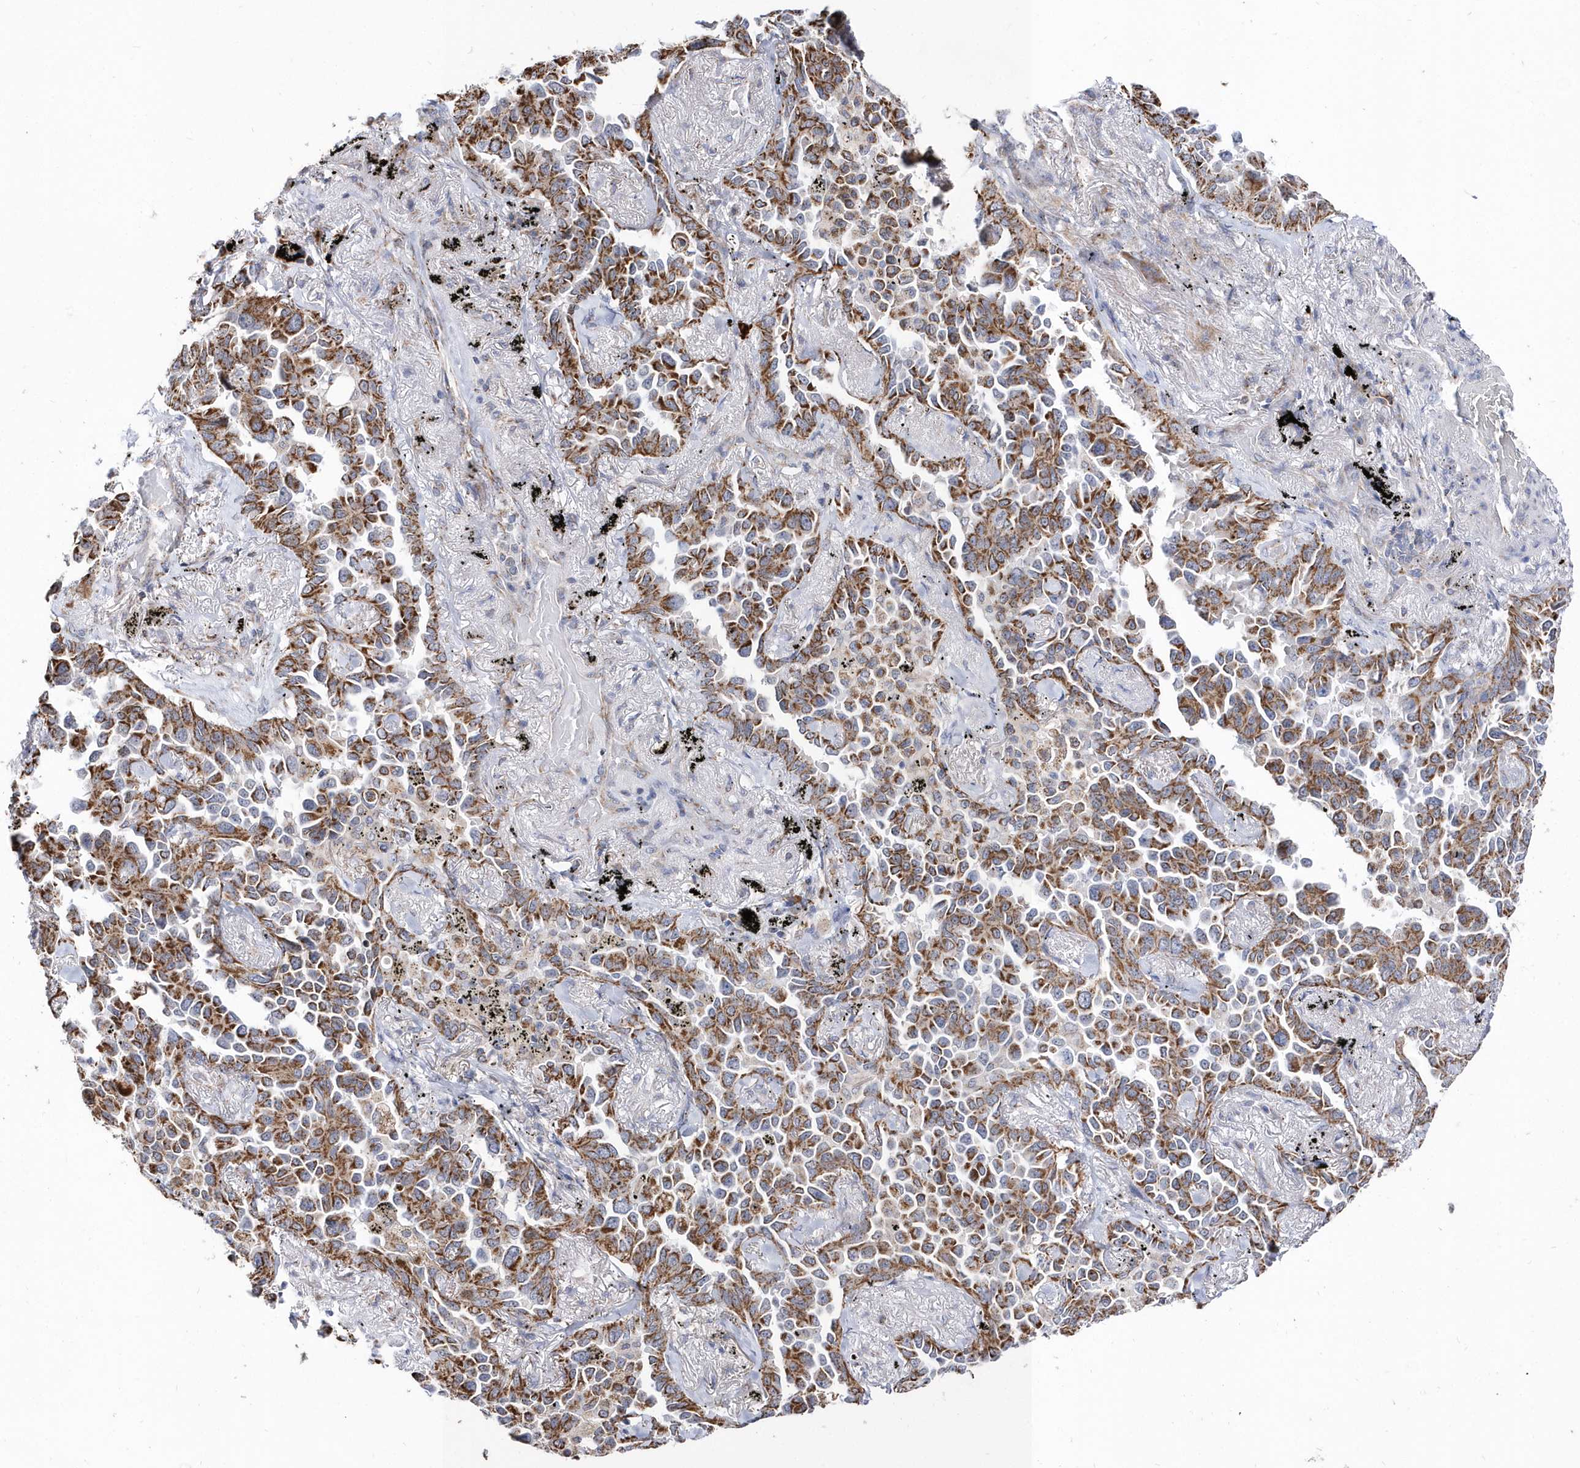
{"staining": {"intensity": "strong", "quantity": "25%-75%", "location": "cytoplasmic/membranous"}, "tissue": "lung cancer", "cell_type": "Tumor cells", "image_type": "cancer", "snomed": [{"axis": "morphology", "description": "Adenocarcinoma, NOS"}, {"axis": "topography", "description": "Lung"}], "caption": "Immunohistochemical staining of human lung cancer (adenocarcinoma) shows high levels of strong cytoplasmic/membranous expression in about 25%-75% of tumor cells. (DAB IHC with brightfield microscopy, high magnification).", "gene": "SPATA5", "patient": {"sex": "female", "age": 67}}